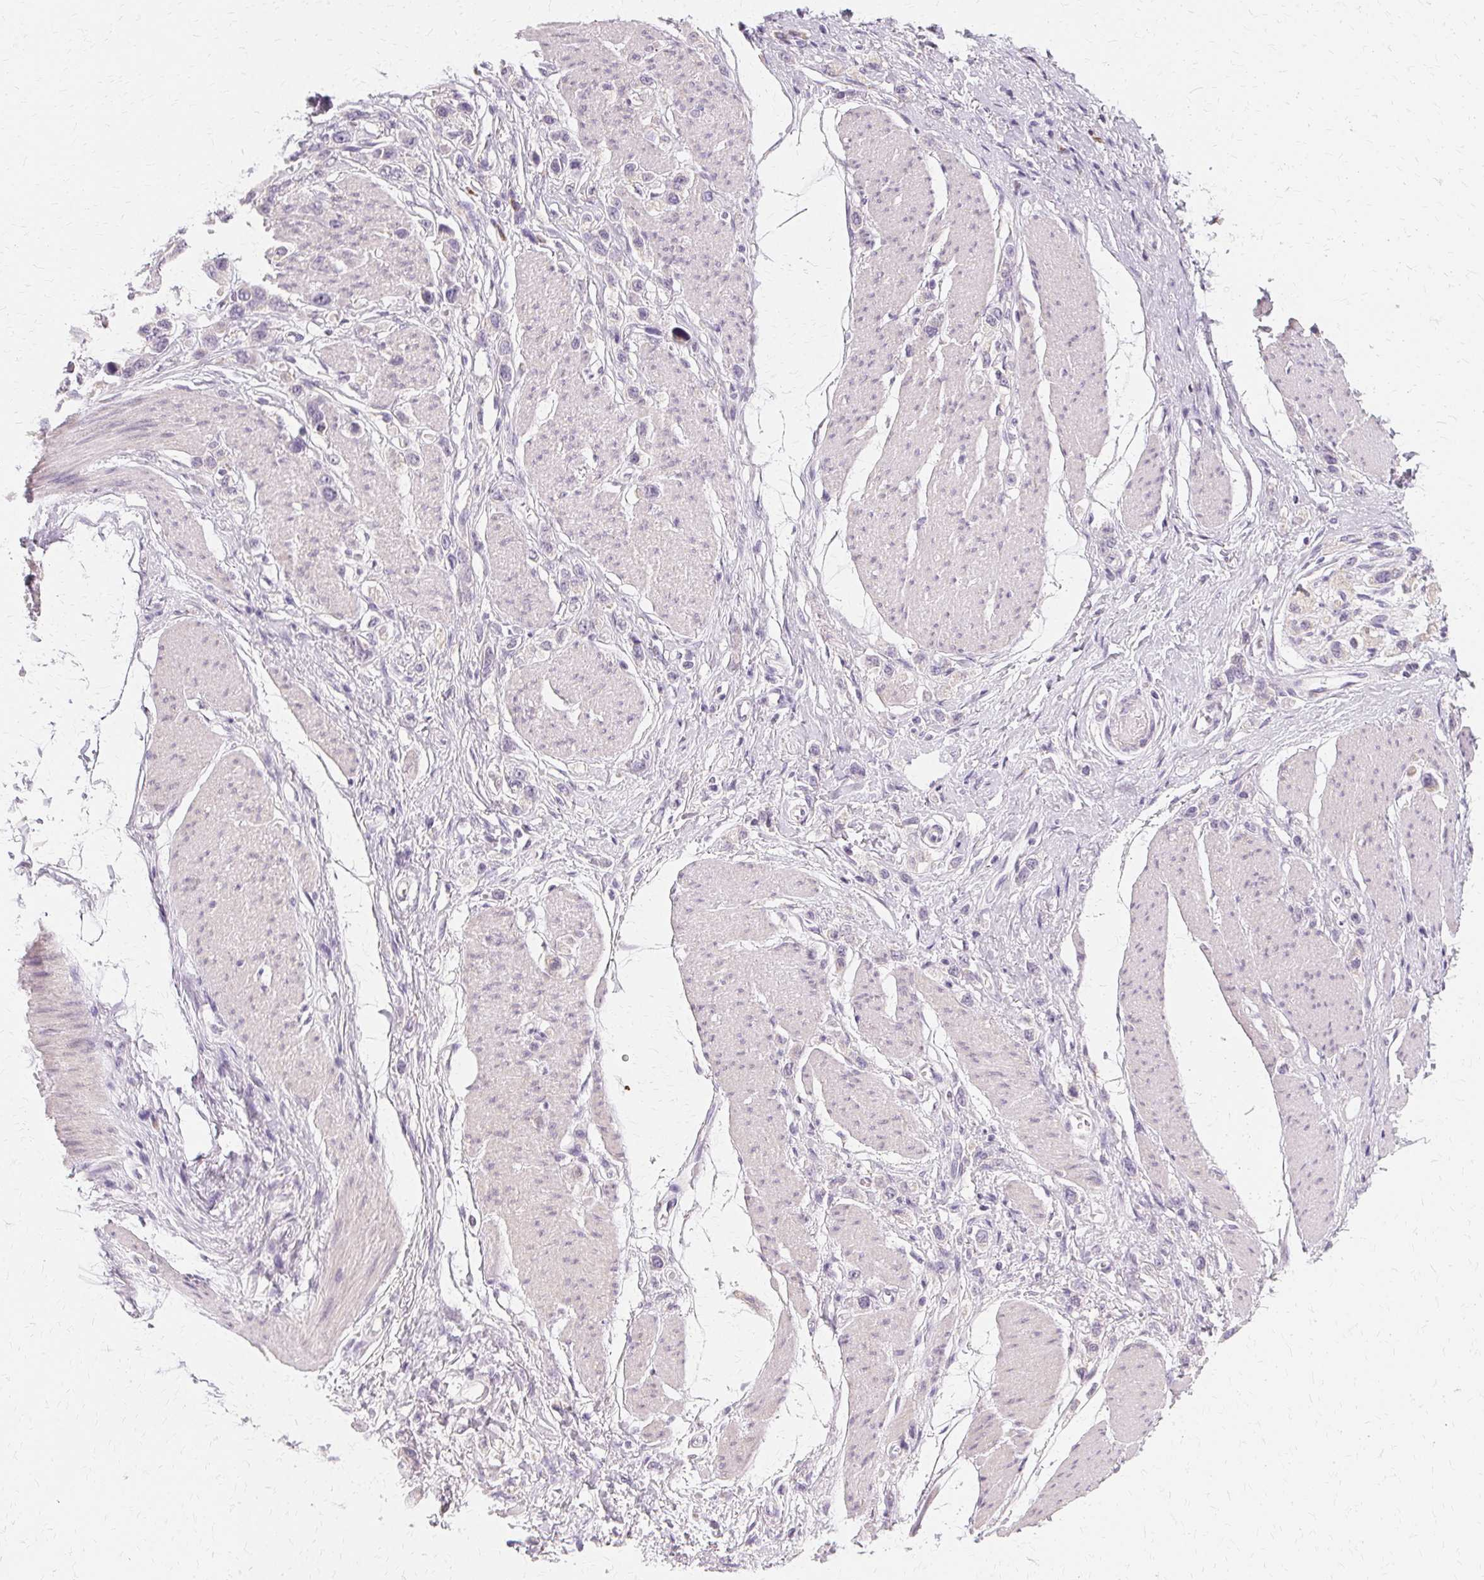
{"staining": {"intensity": "negative", "quantity": "none", "location": "none"}, "tissue": "stomach cancer", "cell_type": "Tumor cells", "image_type": "cancer", "snomed": [{"axis": "morphology", "description": "Adenocarcinoma, NOS"}, {"axis": "topography", "description": "Stomach"}], "caption": "A micrograph of human stomach cancer is negative for staining in tumor cells.", "gene": "FCRL3", "patient": {"sex": "female", "age": 65}}